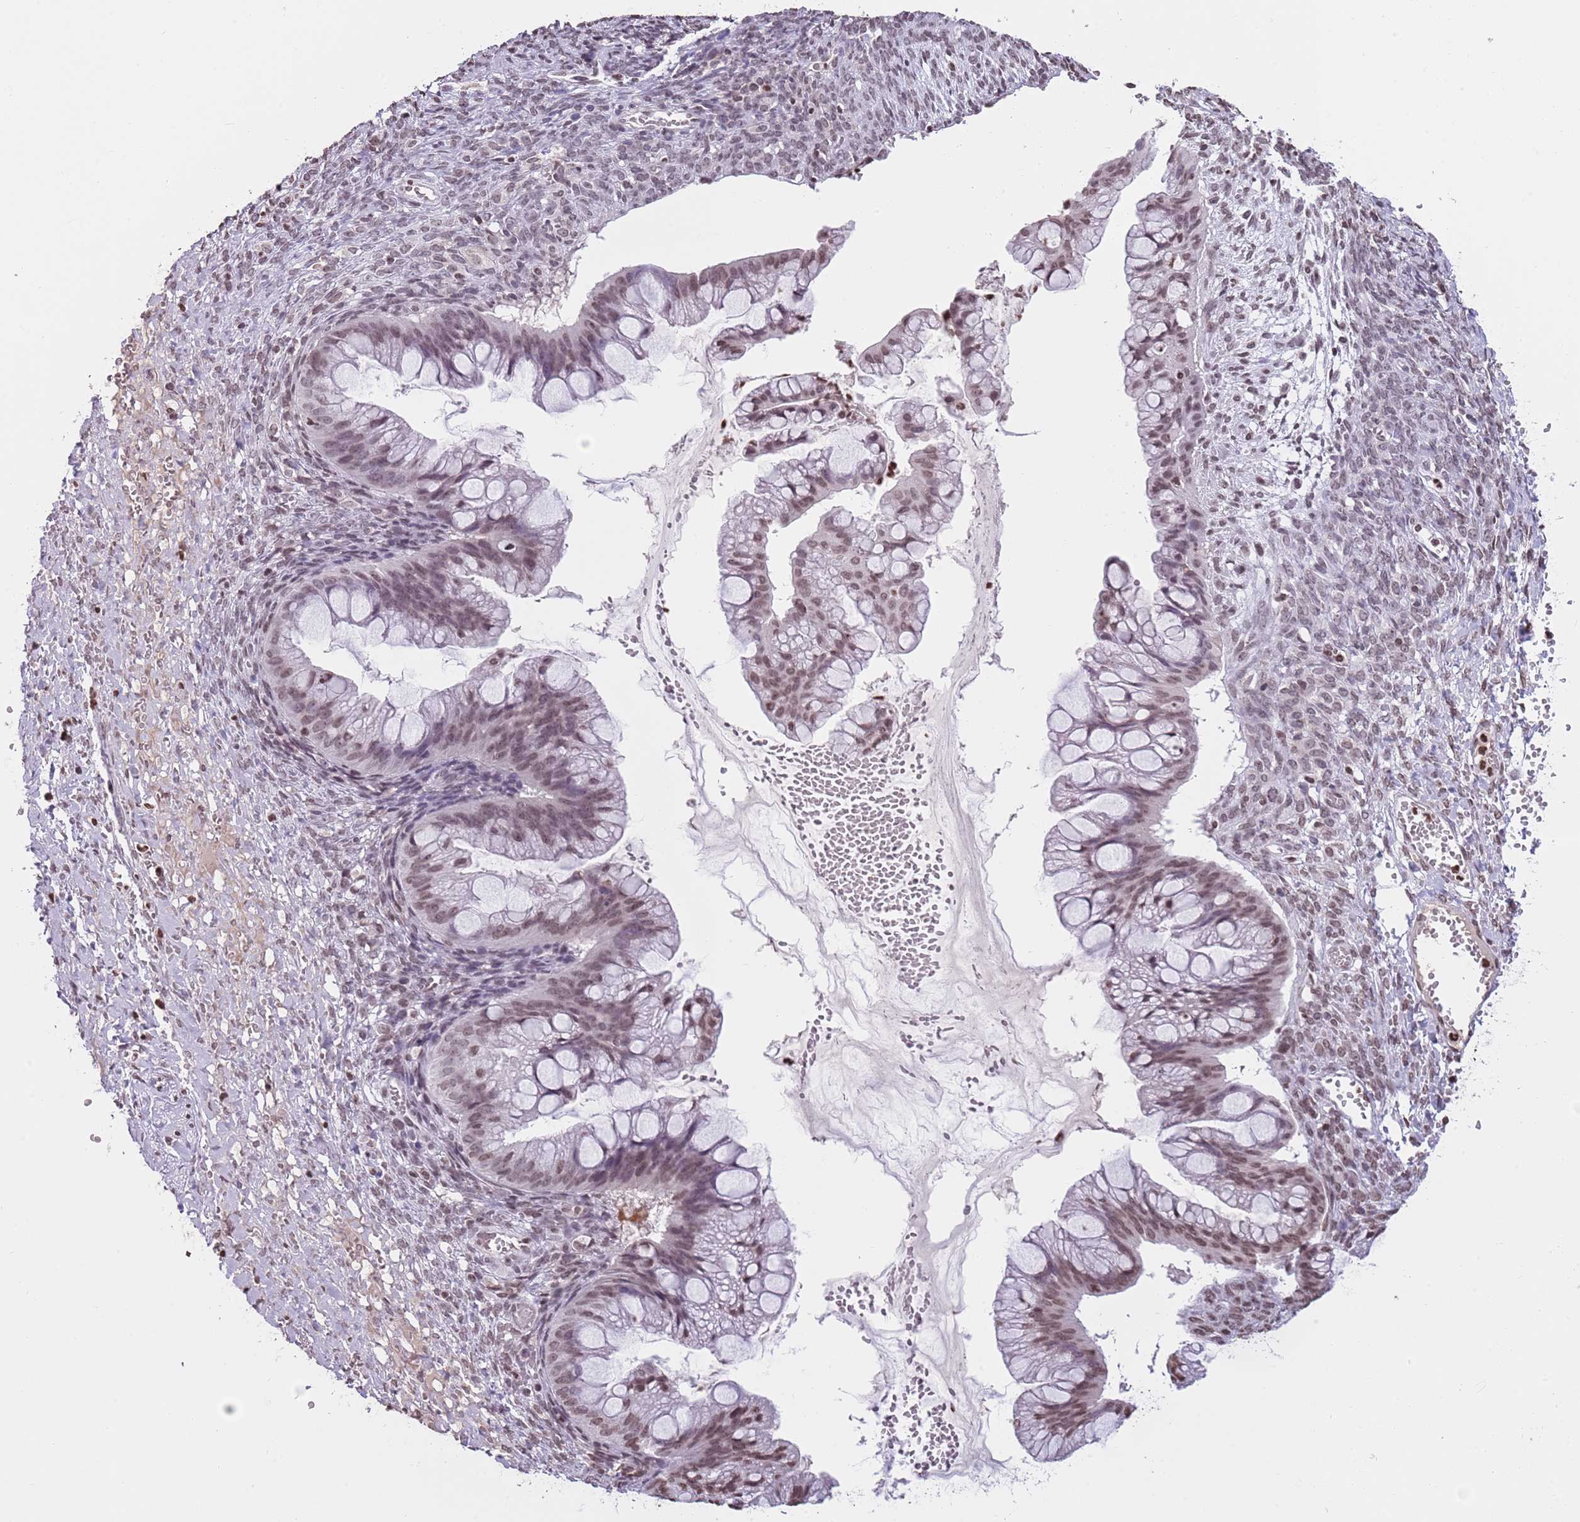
{"staining": {"intensity": "moderate", "quantity": ">75%", "location": "nuclear"}, "tissue": "ovarian cancer", "cell_type": "Tumor cells", "image_type": "cancer", "snomed": [{"axis": "morphology", "description": "Cystadenocarcinoma, mucinous, NOS"}, {"axis": "topography", "description": "Ovary"}], "caption": "Human ovarian mucinous cystadenocarcinoma stained with a brown dye displays moderate nuclear positive positivity in approximately >75% of tumor cells.", "gene": "KPNA3", "patient": {"sex": "female", "age": 73}}